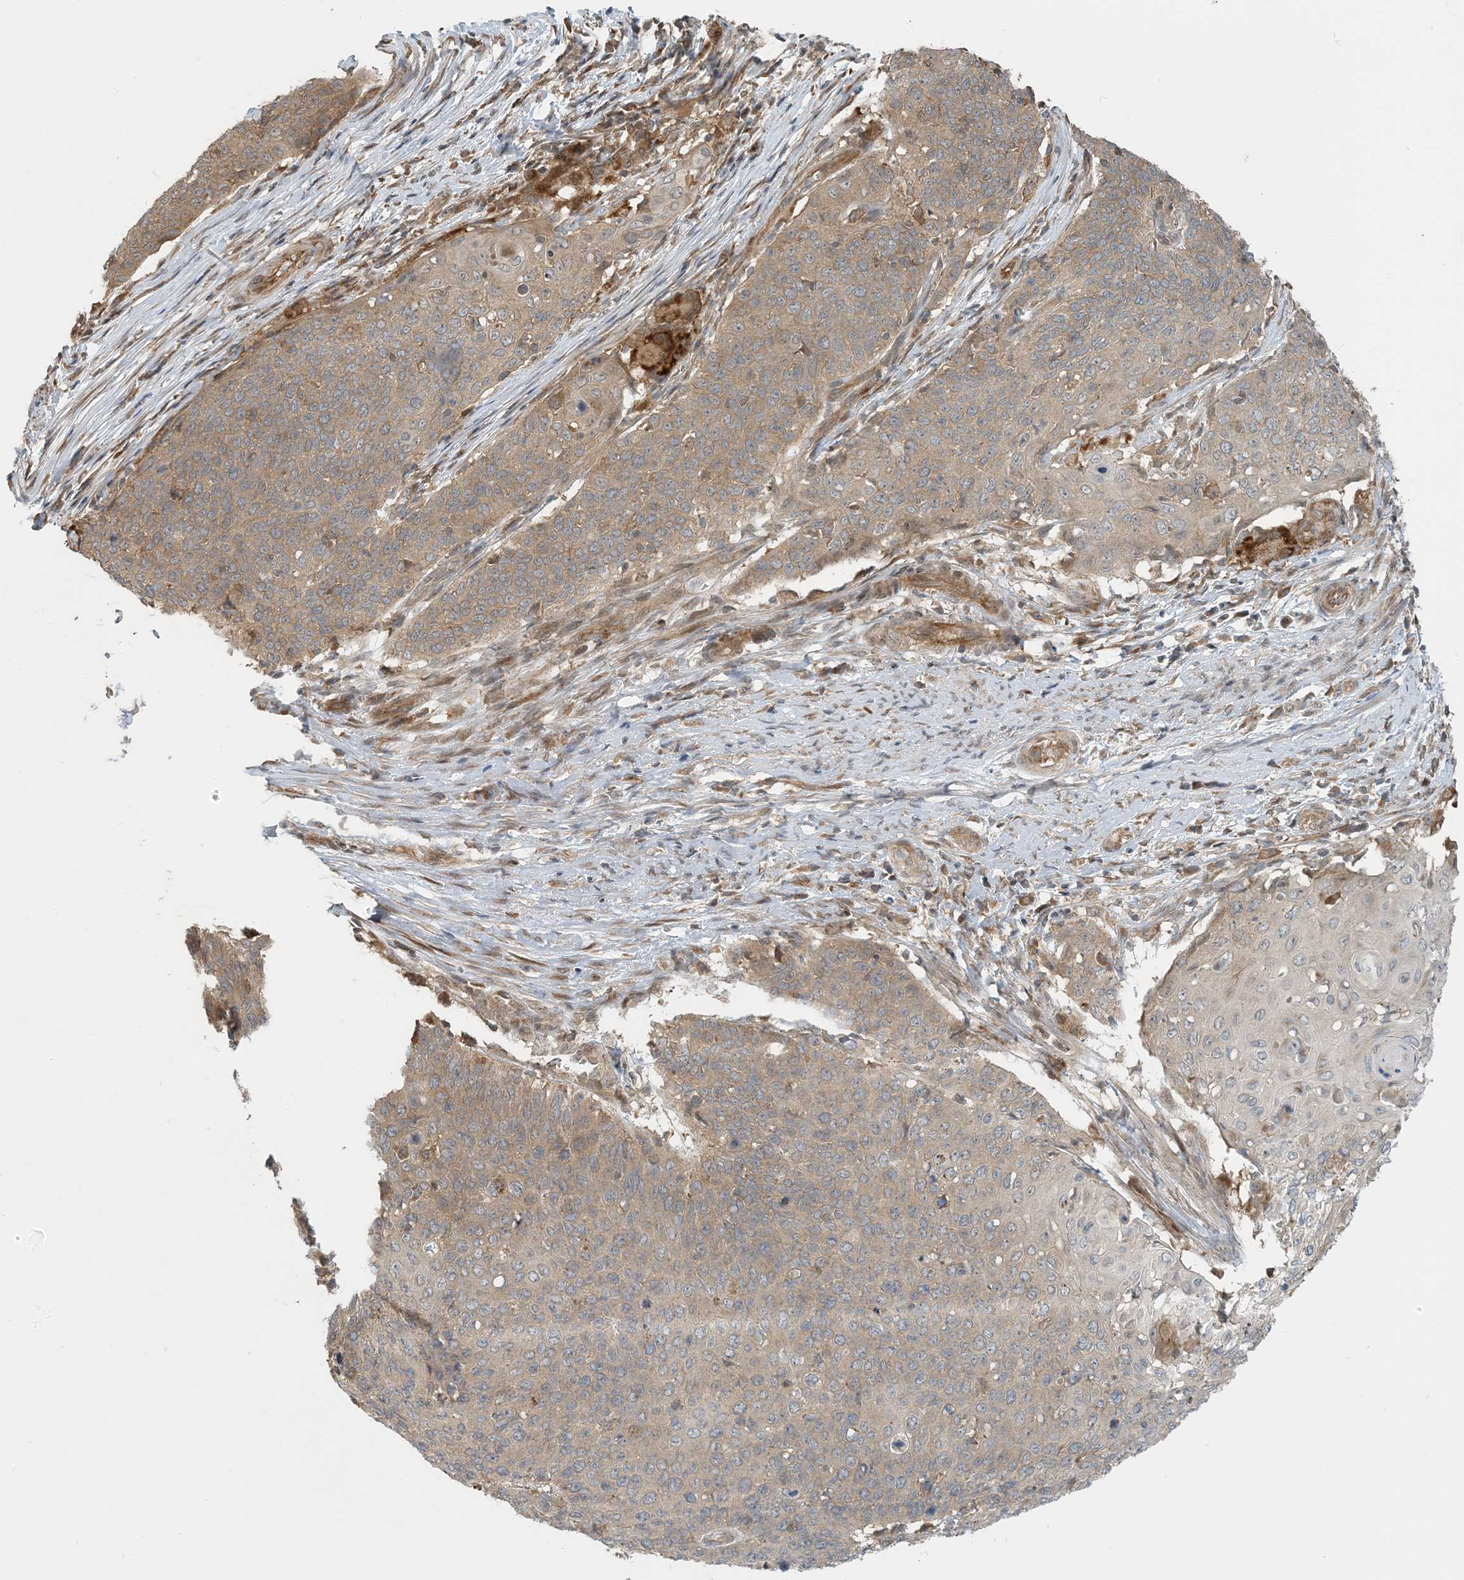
{"staining": {"intensity": "weak", "quantity": "25%-75%", "location": "cytoplasmic/membranous"}, "tissue": "cervical cancer", "cell_type": "Tumor cells", "image_type": "cancer", "snomed": [{"axis": "morphology", "description": "Squamous cell carcinoma, NOS"}, {"axis": "topography", "description": "Cervix"}], "caption": "IHC image of neoplastic tissue: human squamous cell carcinoma (cervical) stained using immunohistochemistry (IHC) demonstrates low levels of weak protein expression localized specifically in the cytoplasmic/membranous of tumor cells, appearing as a cytoplasmic/membranous brown color.", "gene": "ZBTB3", "patient": {"sex": "female", "age": 39}}